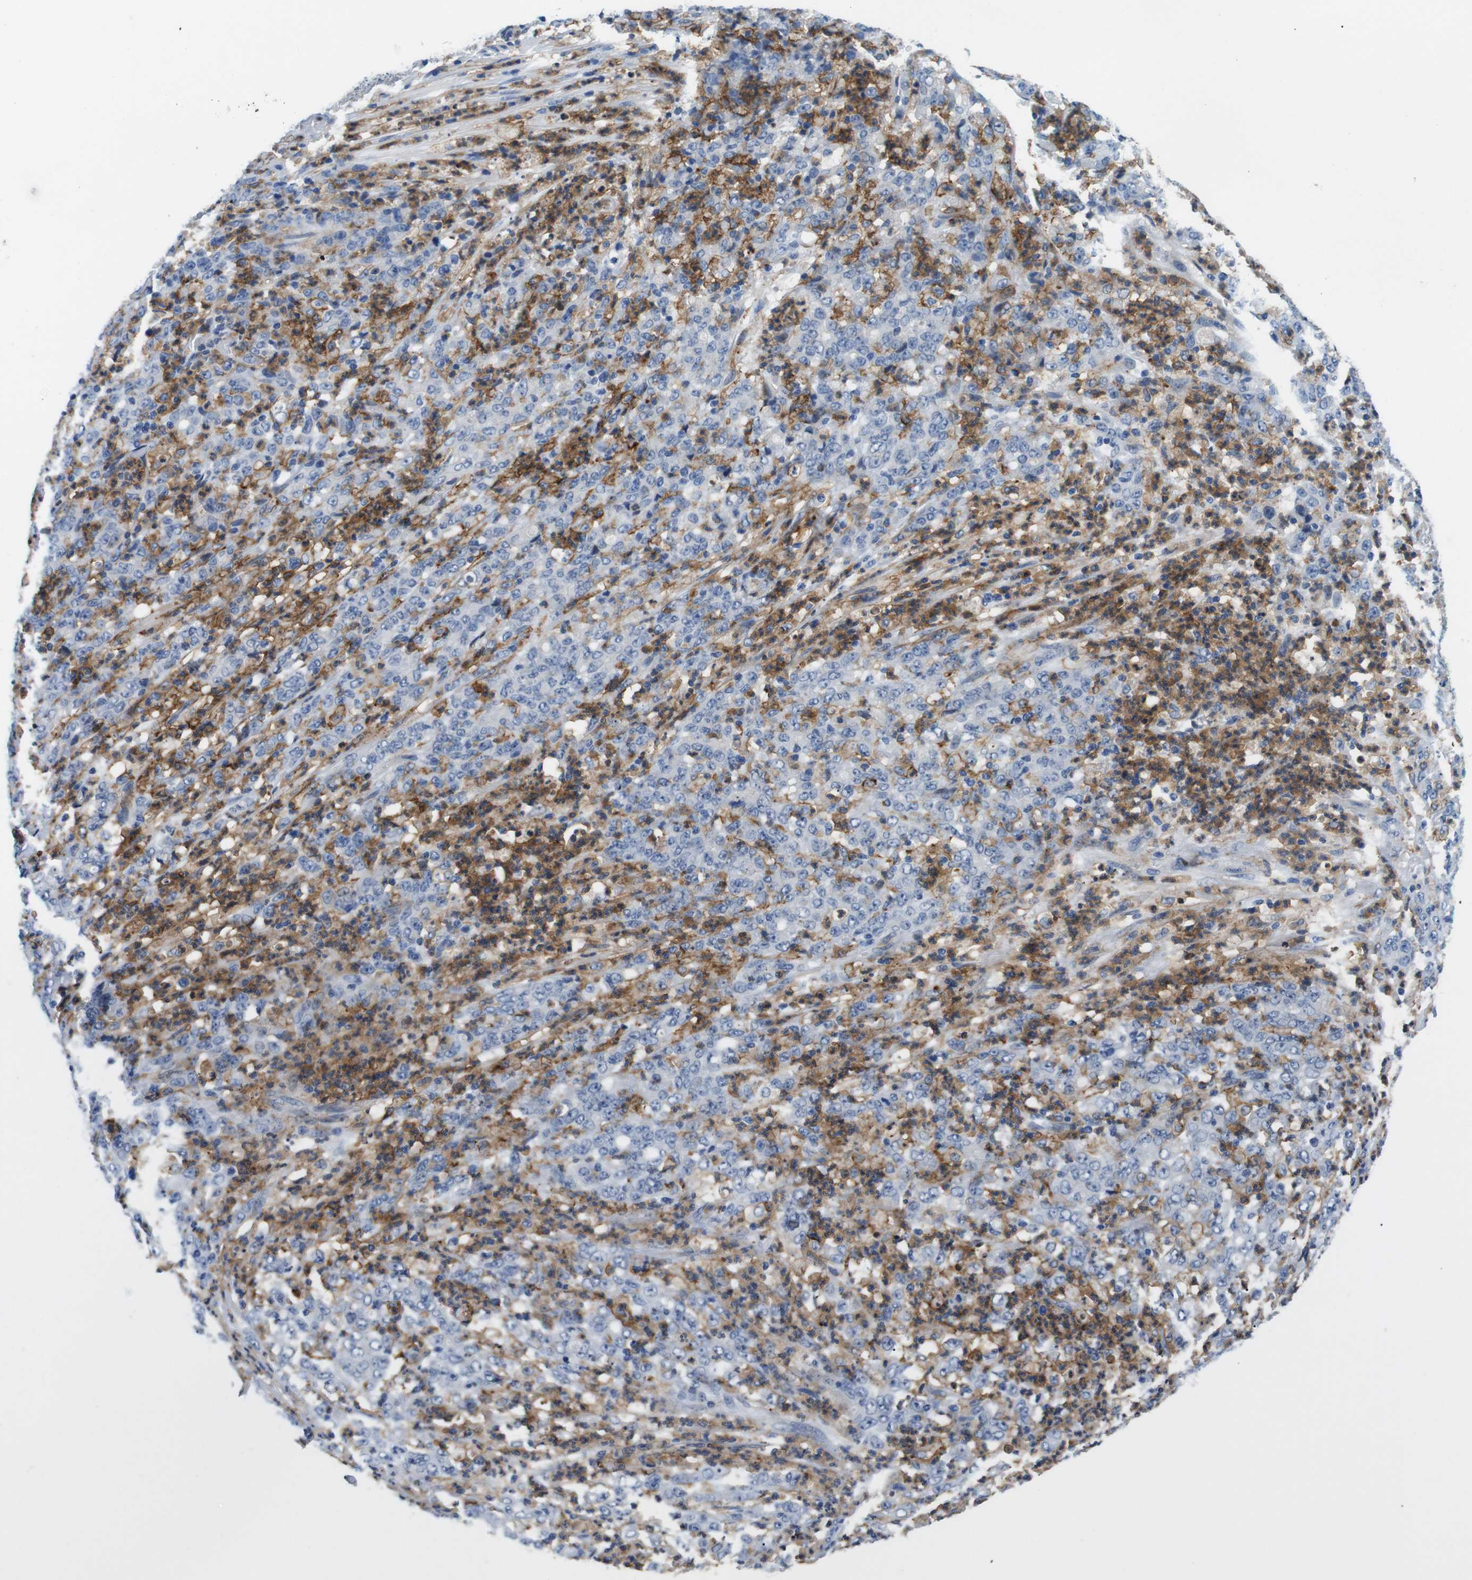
{"staining": {"intensity": "negative", "quantity": "none", "location": "none"}, "tissue": "stomach cancer", "cell_type": "Tumor cells", "image_type": "cancer", "snomed": [{"axis": "morphology", "description": "Adenocarcinoma, NOS"}, {"axis": "topography", "description": "Stomach, lower"}], "caption": "A micrograph of human stomach cancer is negative for staining in tumor cells. The staining was performed using DAB to visualize the protein expression in brown, while the nuclei were stained in blue with hematoxylin (Magnification: 20x).", "gene": "CD300C", "patient": {"sex": "female", "age": 71}}